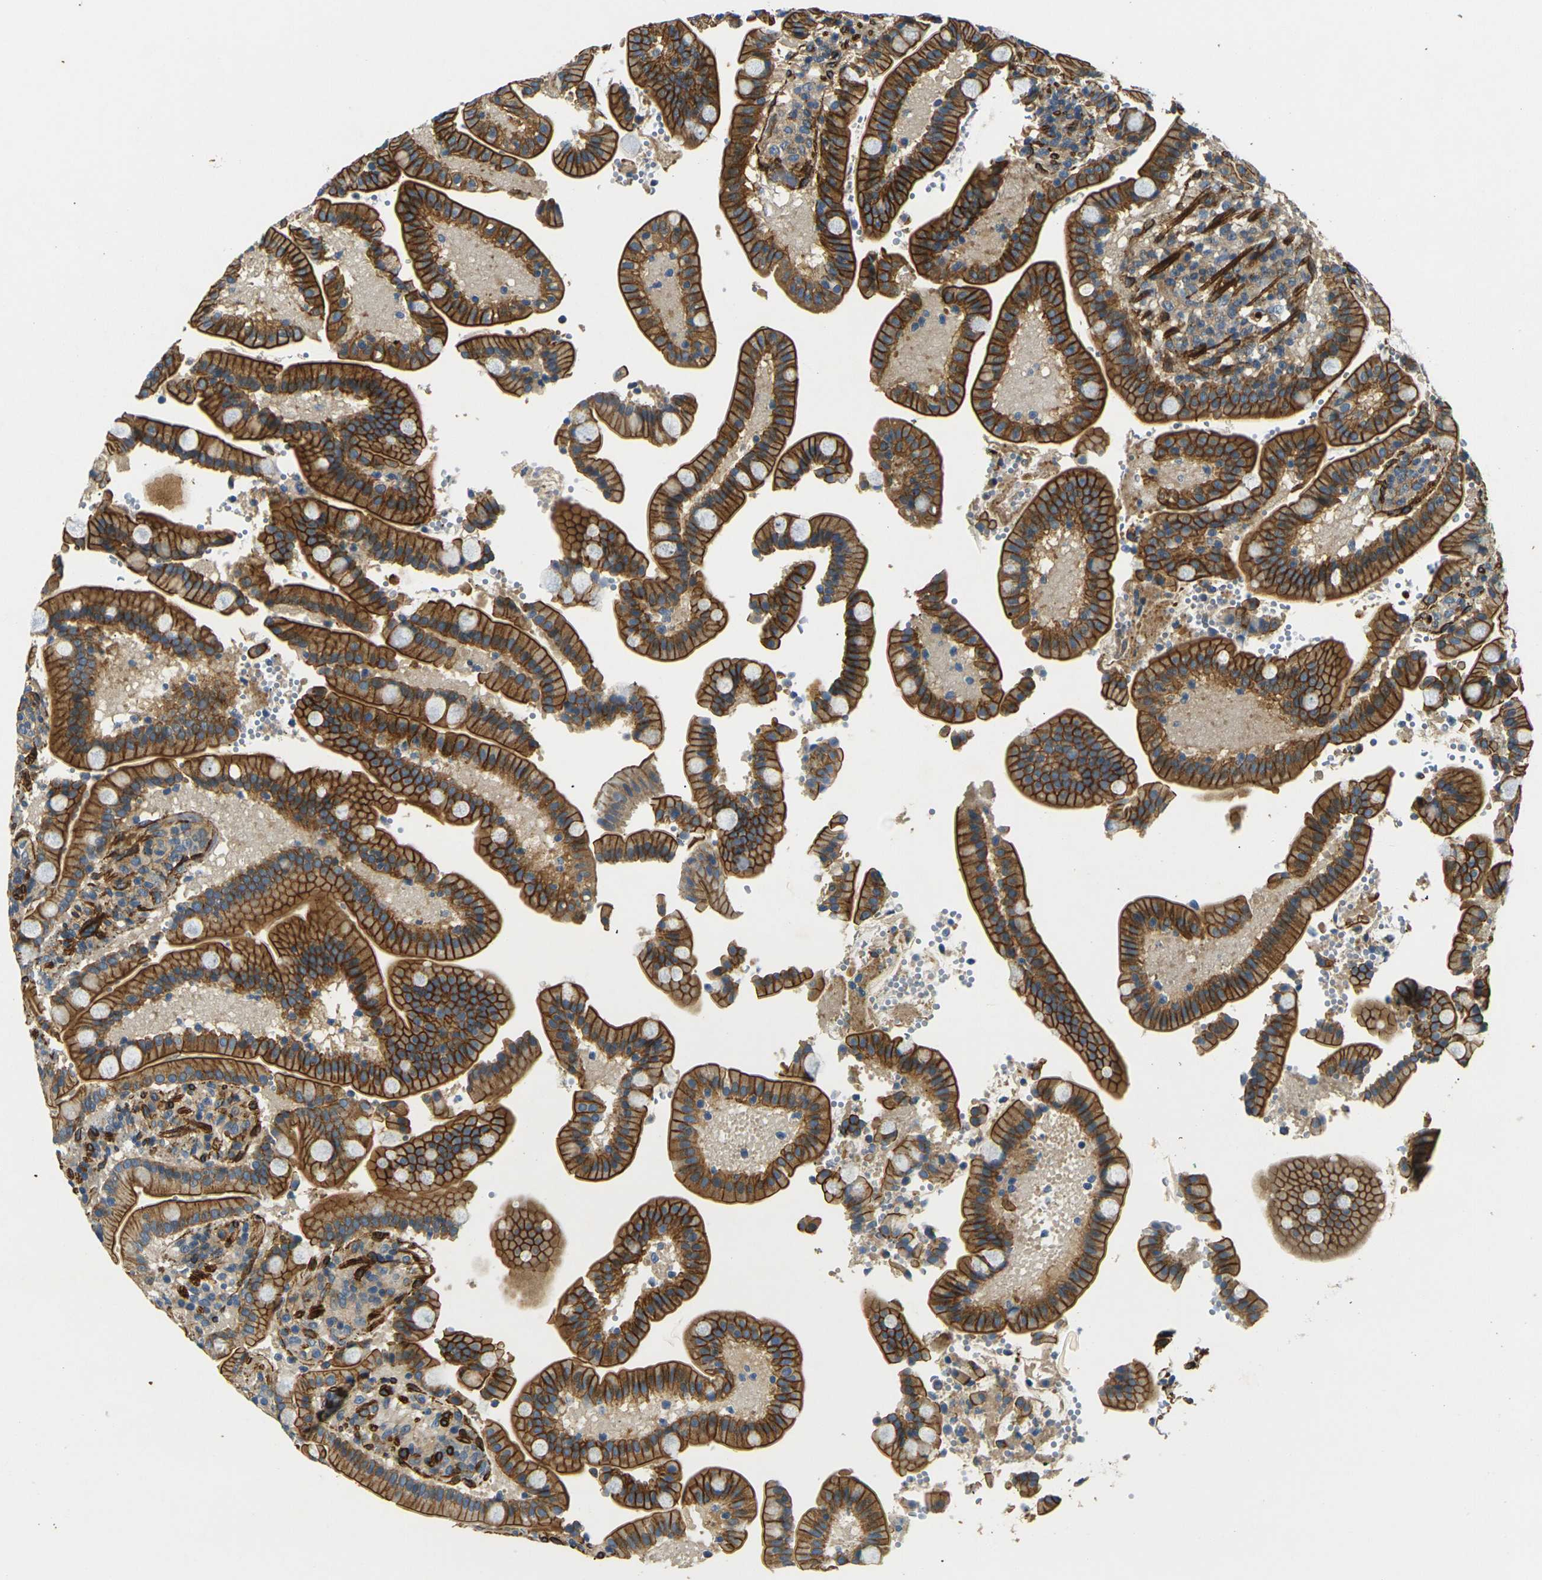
{"staining": {"intensity": "strong", "quantity": "25%-75%", "location": "cytoplasmic/membranous"}, "tissue": "duodenum", "cell_type": "Glandular cells", "image_type": "normal", "snomed": [{"axis": "morphology", "description": "Normal tissue, NOS"}, {"axis": "topography", "description": "Small intestine, NOS"}], "caption": "Glandular cells show high levels of strong cytoplasmic/membranous positivity in approximately 25%-75% of cells in normal duodenum. Using DAB (3,3'-diaminobenzidine) (brown) and hematoxylin (blue) stains, captured at high magnification using brightfield microscopy.", "gene": "EPHA7", "patient": {"sex": "female", "age": 71}}